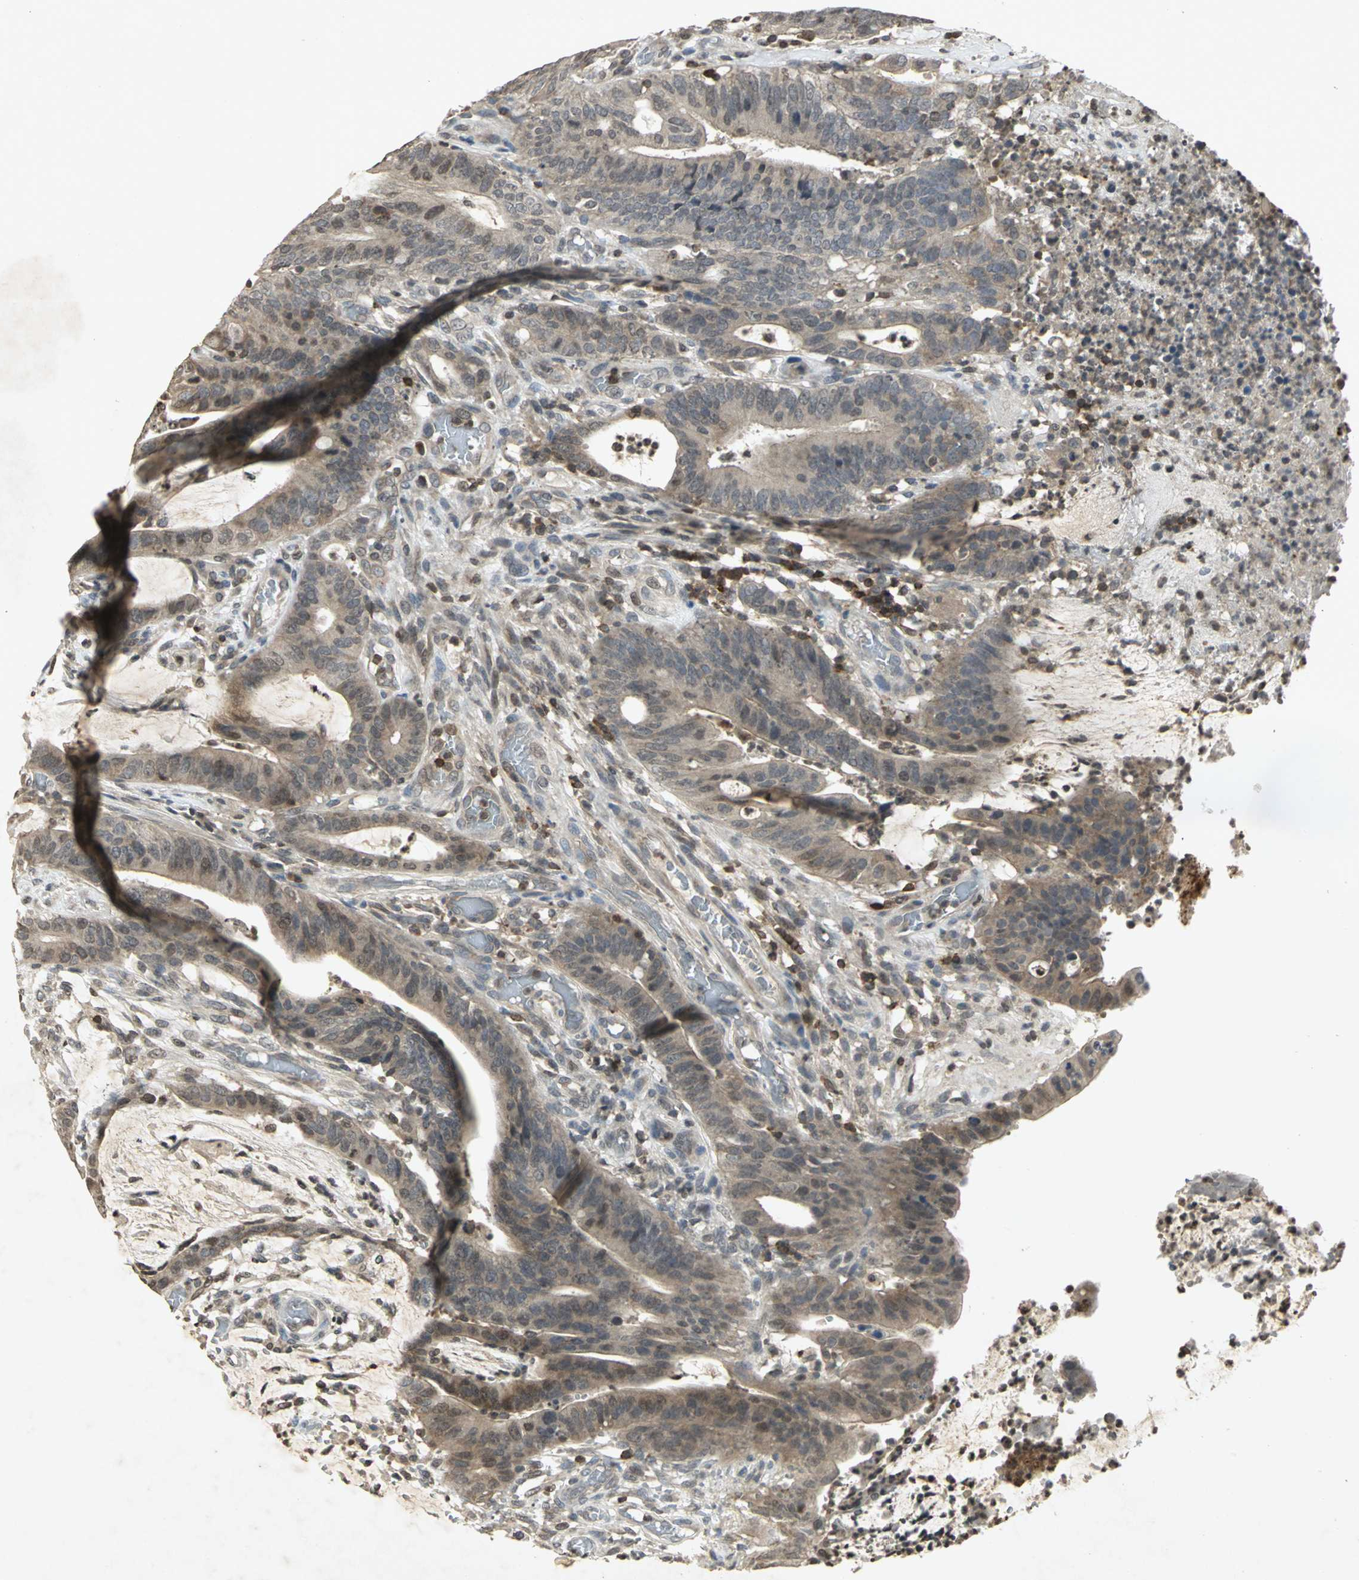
{"staining": {"intensity": "moderate", "quantity": "25%-75%", "location": "cytoplasmic/membranous"}, "tissue": "colorectal cancer", "cell_type": "Tumor cells", "image_type": "cancer", "snomed": [{"axis": "morphology", "description": "Adenocarcinoma, NOS"}, {"axis": "topography", "description": "Rectum"}], "caption": "Immunohistochemistry (IHC) (DAB) staining of colorectal cancer (adenocarcinoma) shows moderate cytoplasmic/membranous protein staining in about 25%-75% of tumor cells.", "gene": "IL16", "patient": {"sex": "female", "age": 66}}